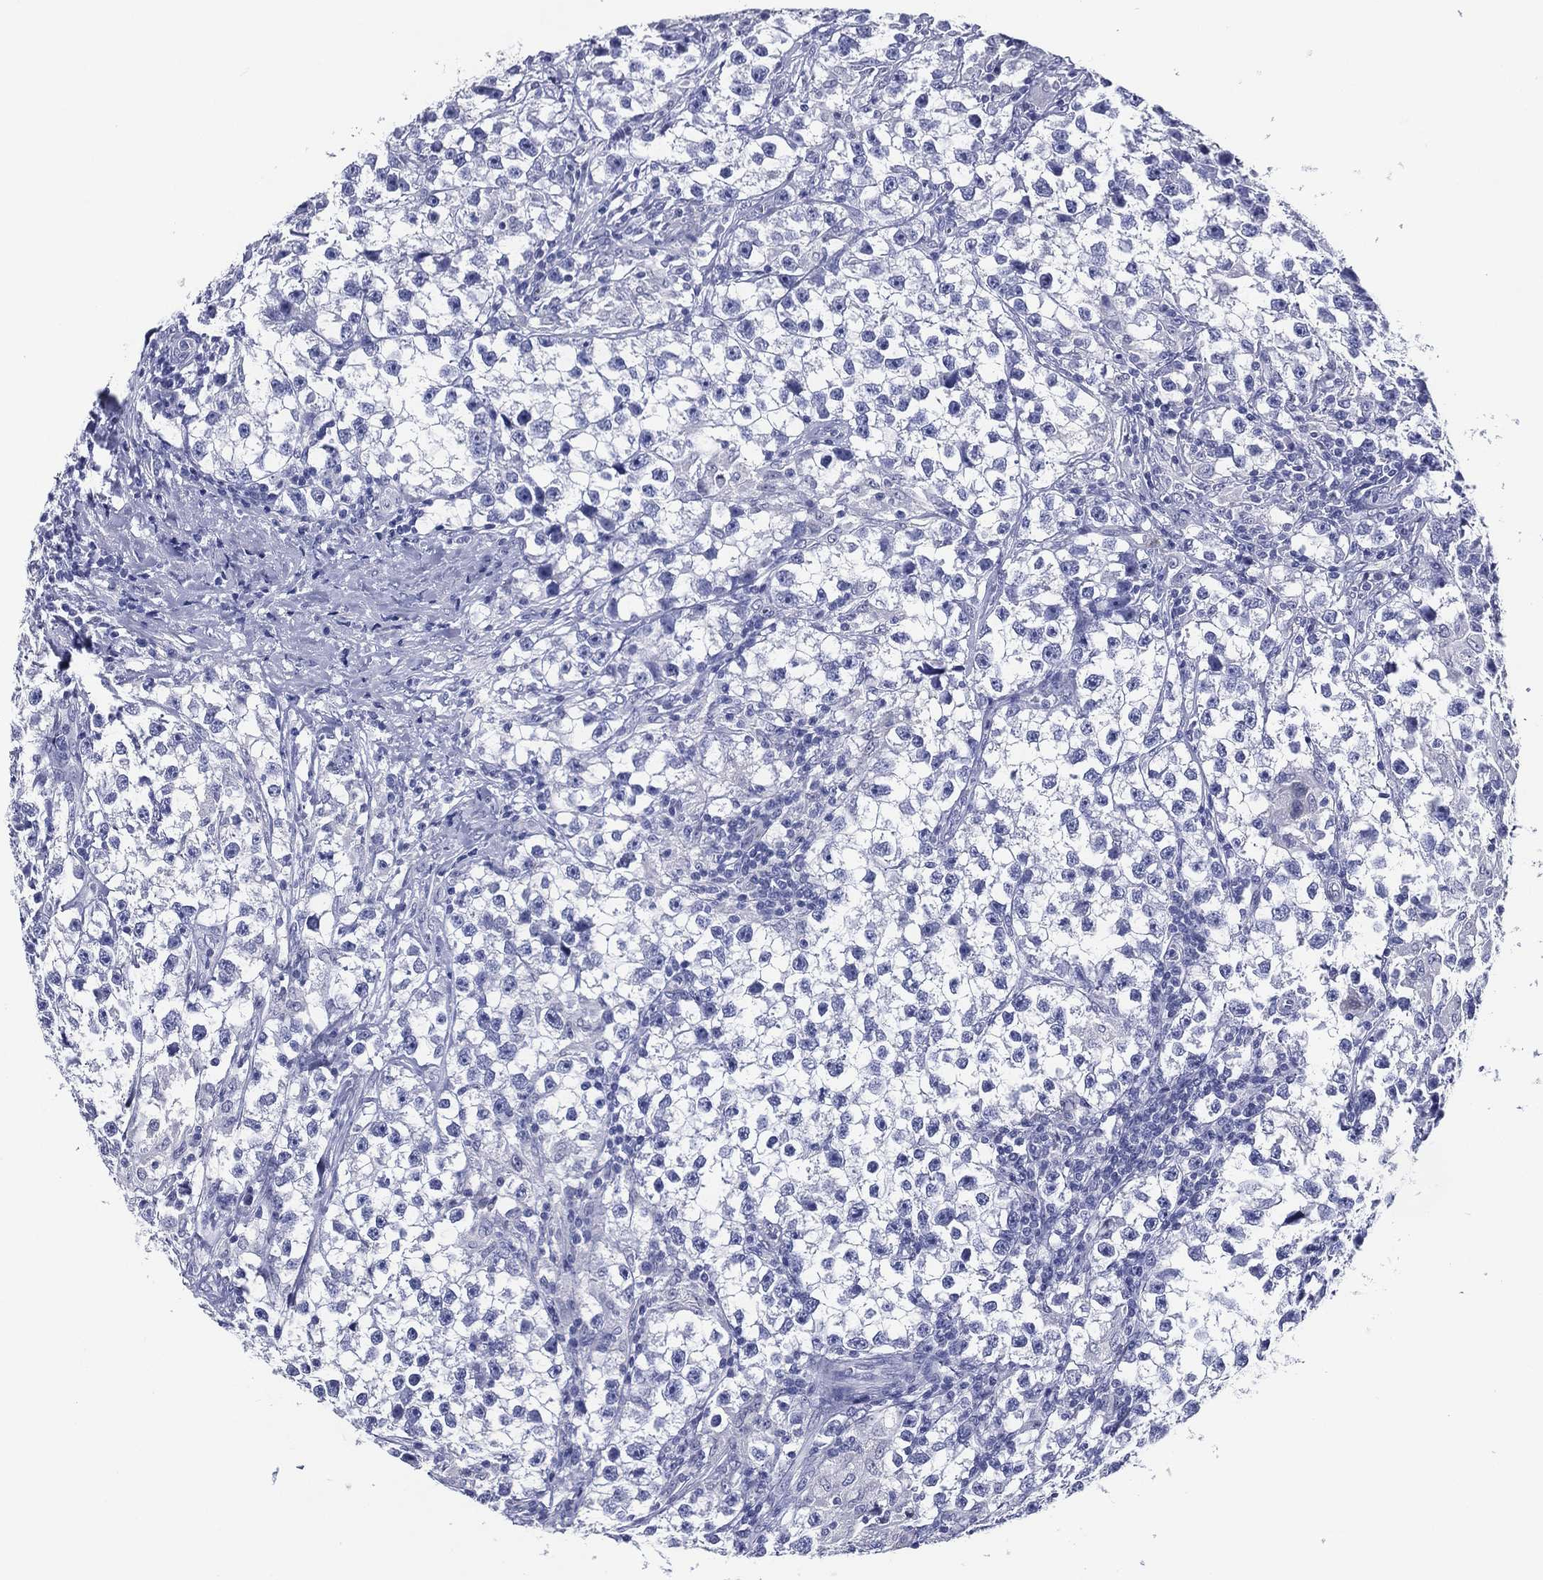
{"staining": {"intensity": "negative", "quantity": "none", "location": "none"}, "tissue": "testis cancer", "cell_type": "Tumor cells", "image_type": "cancer", "snomed": [{"axis": "morphology", "description": "Seminoma, NOS"}, {"axis": "topography", "description": "Testis"}], "caption": "A high-resolution histopathology image shows IHC staining of testis seminoma, which demonstrates no significant staining in tumor cells.", "gene": "ACE2", "patient": {"sex": "male", "age": 46}}